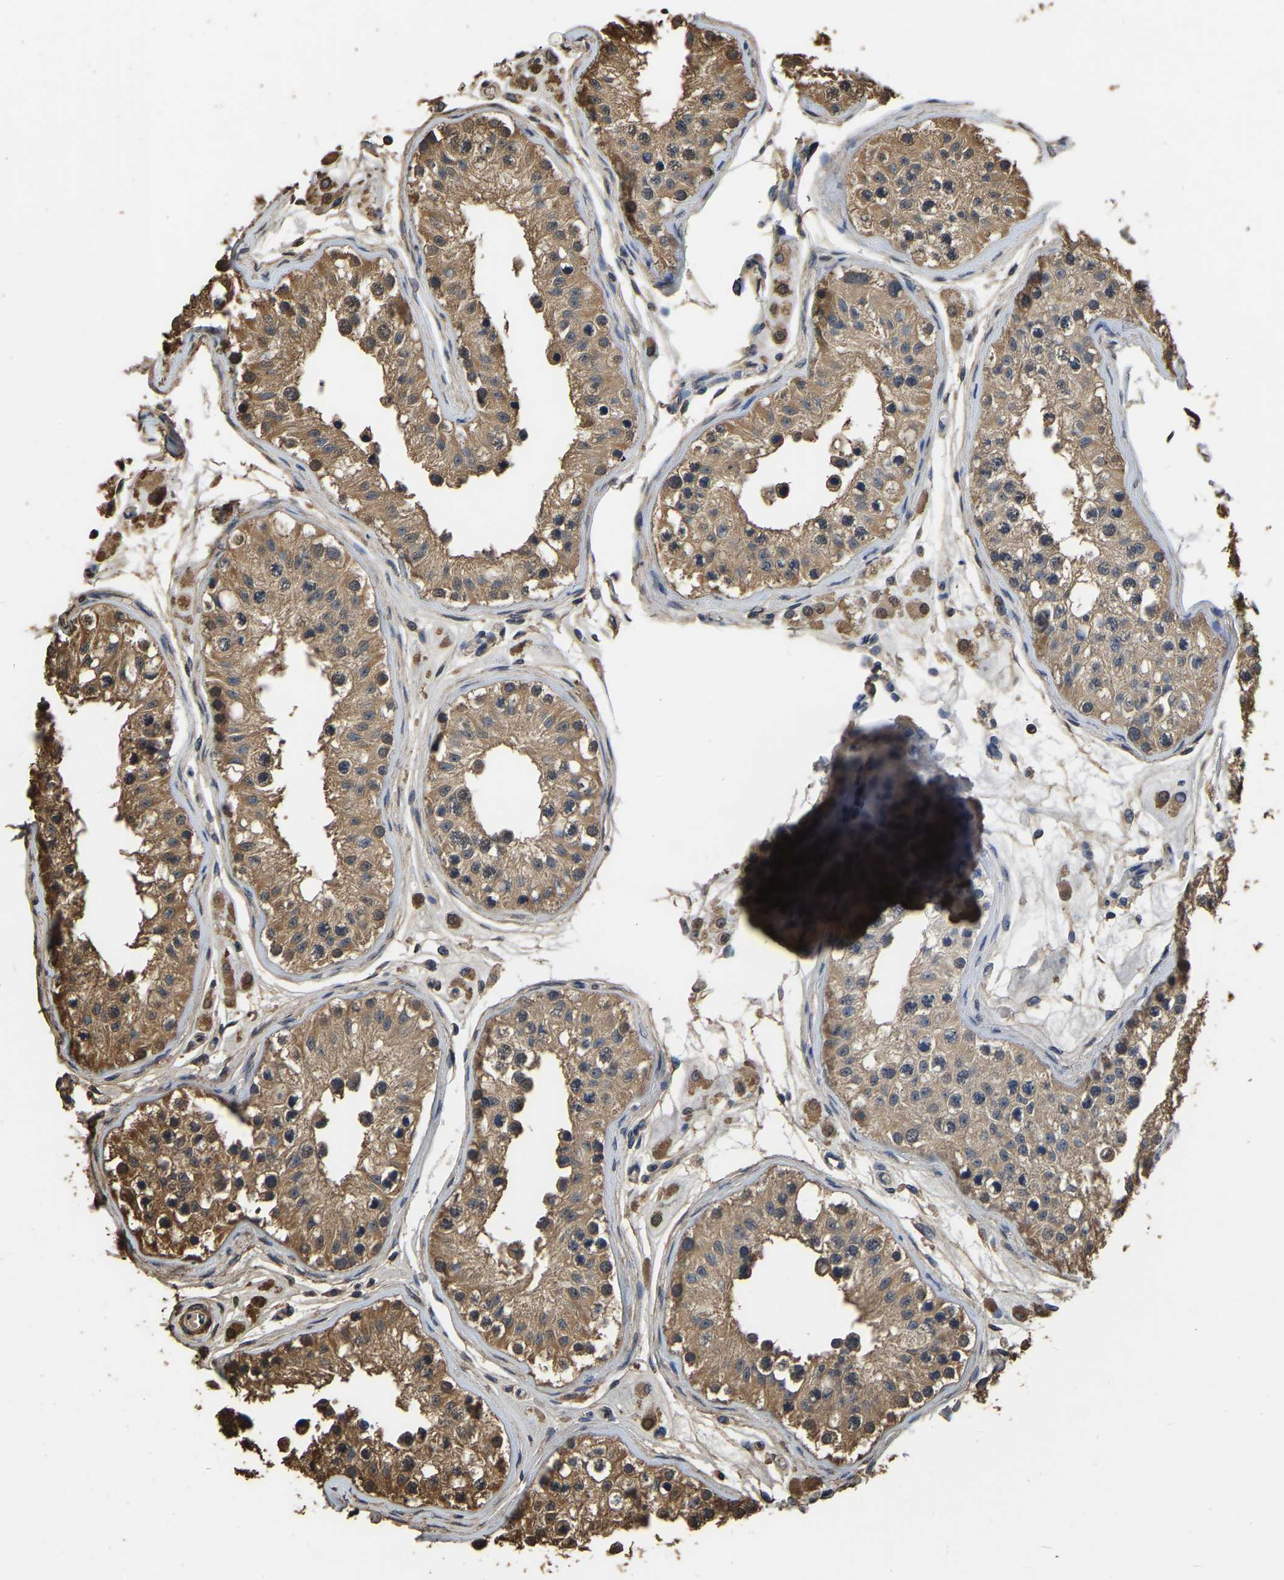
{"staining": {"intensity": "moderate", "quantity": ">75%", "location": "cytoplasmic/membranous"}, "tissue": "testis", "cell_type": "Cells in seminiferous ducts", "image_type": "normal", "snomed": [{"axis": "morphology", "description": "Normal tissue, NOS"}, {"axis": "morphology", "description": "Adenocarcinoma, metastatic, NOS"}, {"axis": "topography", "description": "Testis"}], "caption": "Immunohistochemical staining of normal human testis displays moderate cytoplasmic/membranous protein staining in about >75% of cells in seminiferous ducts.", "gene": "LDHB", "patient": {"sex": "male", "age": 26}}